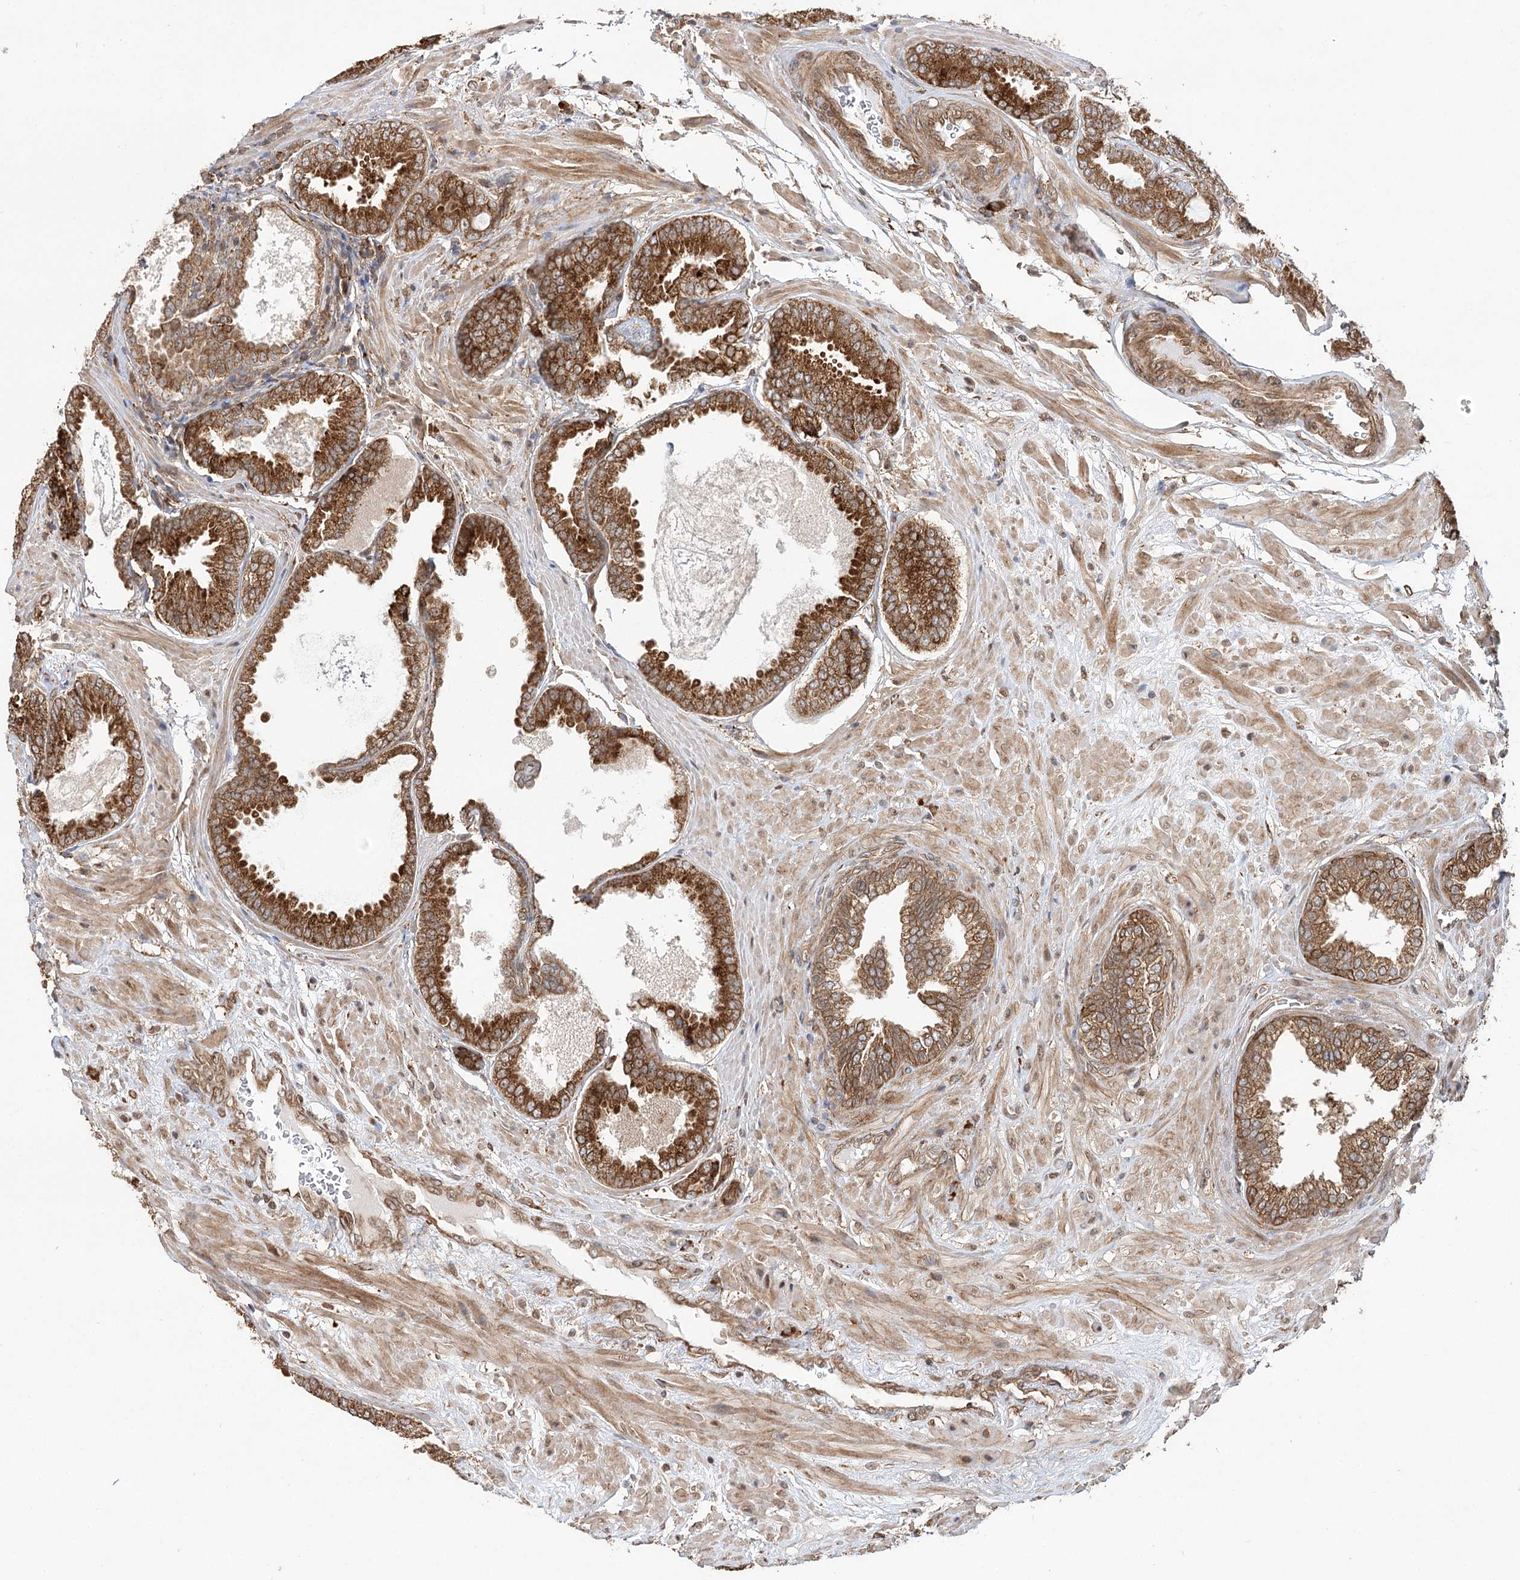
{"staining": {"intensity": "strong", "quantity": ">75%", "location": "cytoplasmic/membranous"}, "tissue": "prostate cancer", "cell_type": "Tumor cells", "image_type": "cancer", "snomed": [{"axis": "morphology", "description": "Adenocarcinoma, Low grade"}, {"axis": "topography", "description": "Prostate"}], "caption": "IHC (DAB) staining of adenocarcinoma (low-grade) (prostate) displays strong cytoplasmic/membranous protein staining in approximately >75% of tumor cells.", "gene": "DNAJB14", "patient": {"sex": "male", "age": 71}}